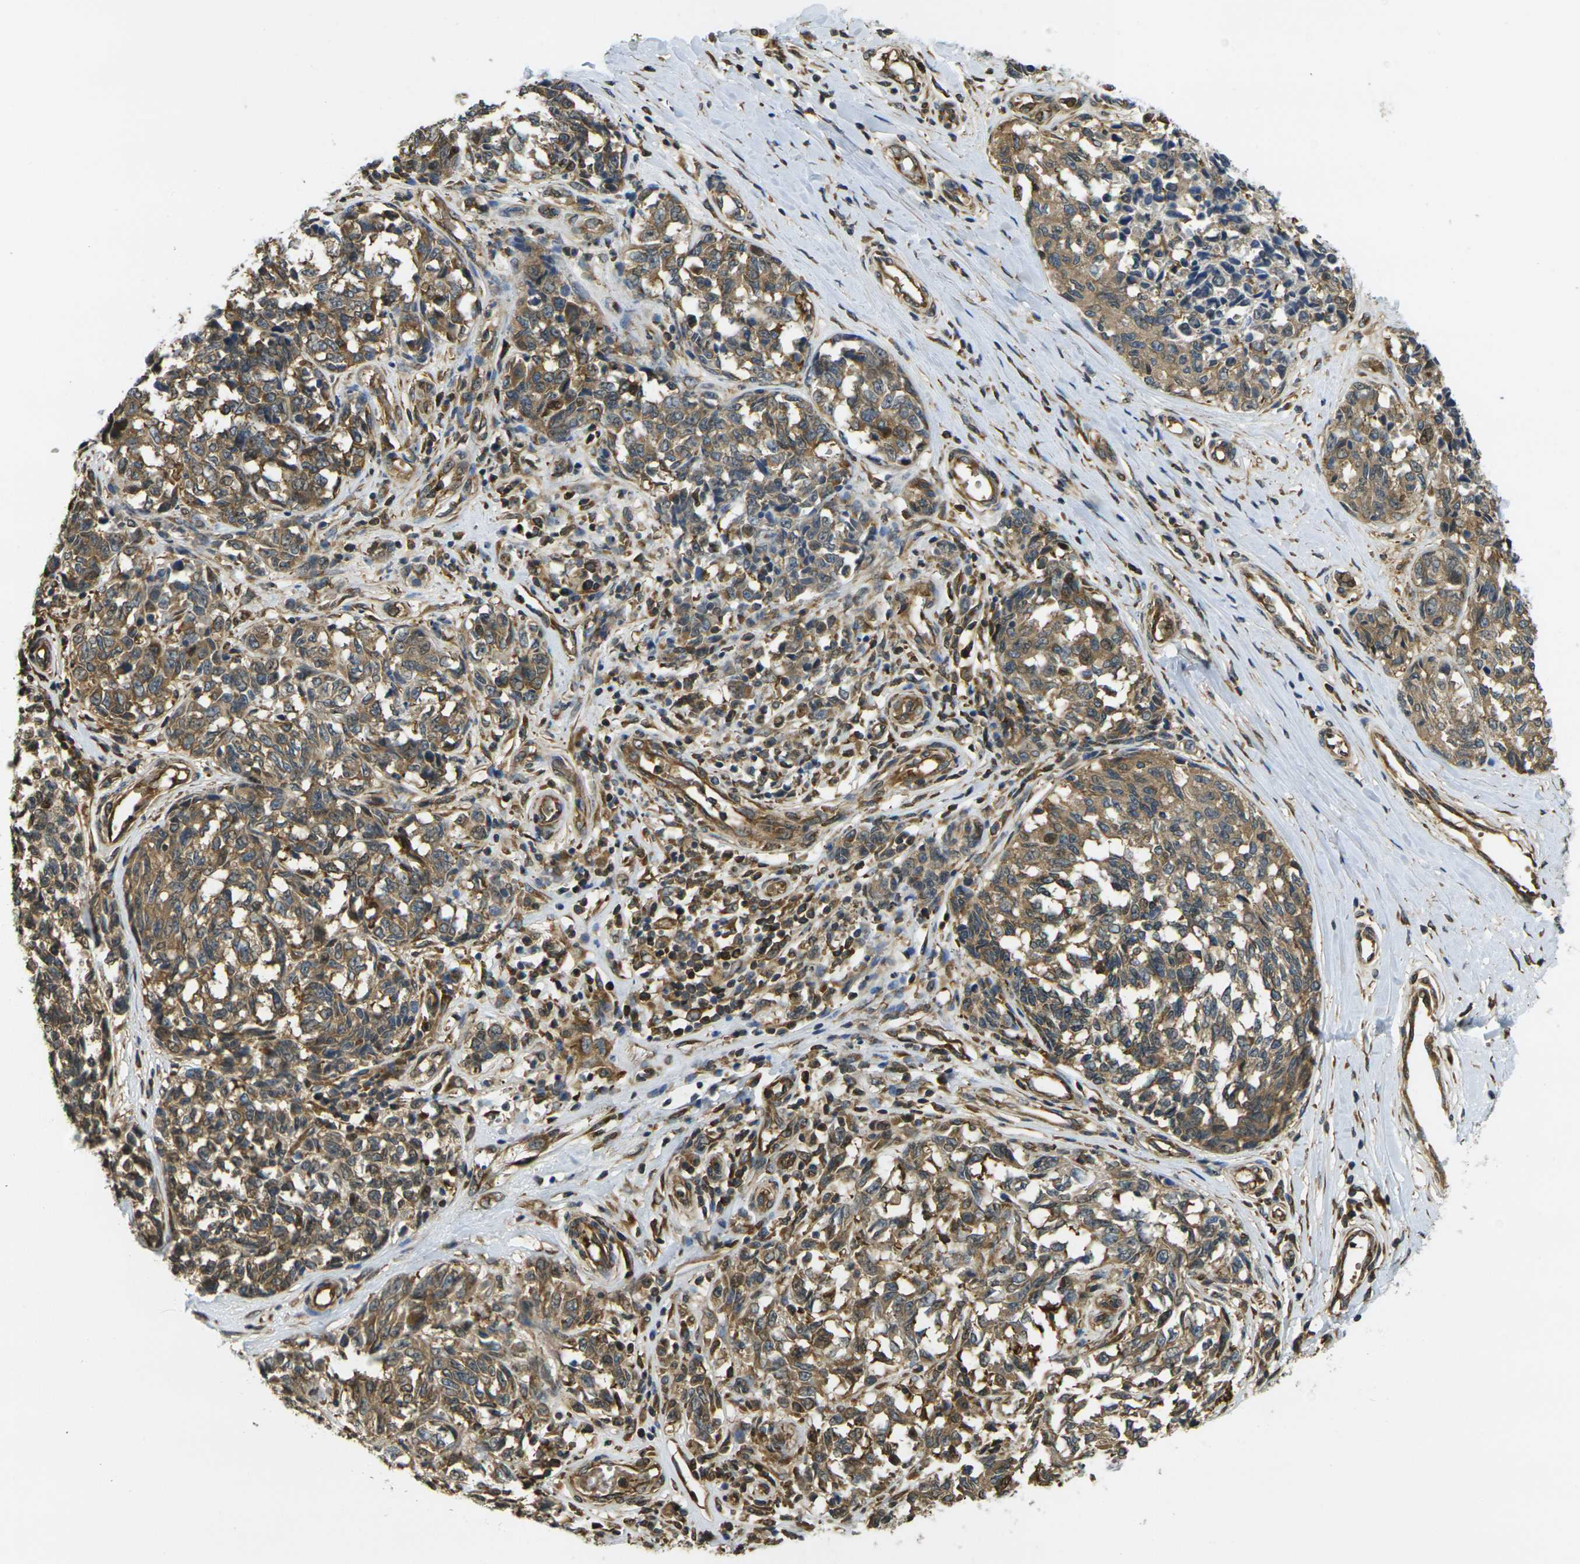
{"staining": {"intensity": "moderate", "quantity": ">75%", "location": "cytoplasmic/membranous"}, "tissue": "melanoma", "cell_type": "Tumor cells", "image_type": "cancer", "snomed": [{"axis": "morphology", "description": "Malignant melanoma, NOS"}, {"axis": "topography", "description": "Skin"}], "caption": "Brown immunohistochemical staining in malignant melanoma demonstrates moderate cytoplasmic/membranous staining in approximately >75% of tumor cells. The staining is performed using DAB (3,3'-diaminobenzidine) brown chromogen to label protein expression. The nuclei are counter-stained blue using hematoxylin.", "gene": "CAST", "patient": {"sex": "female", "age": 64}}